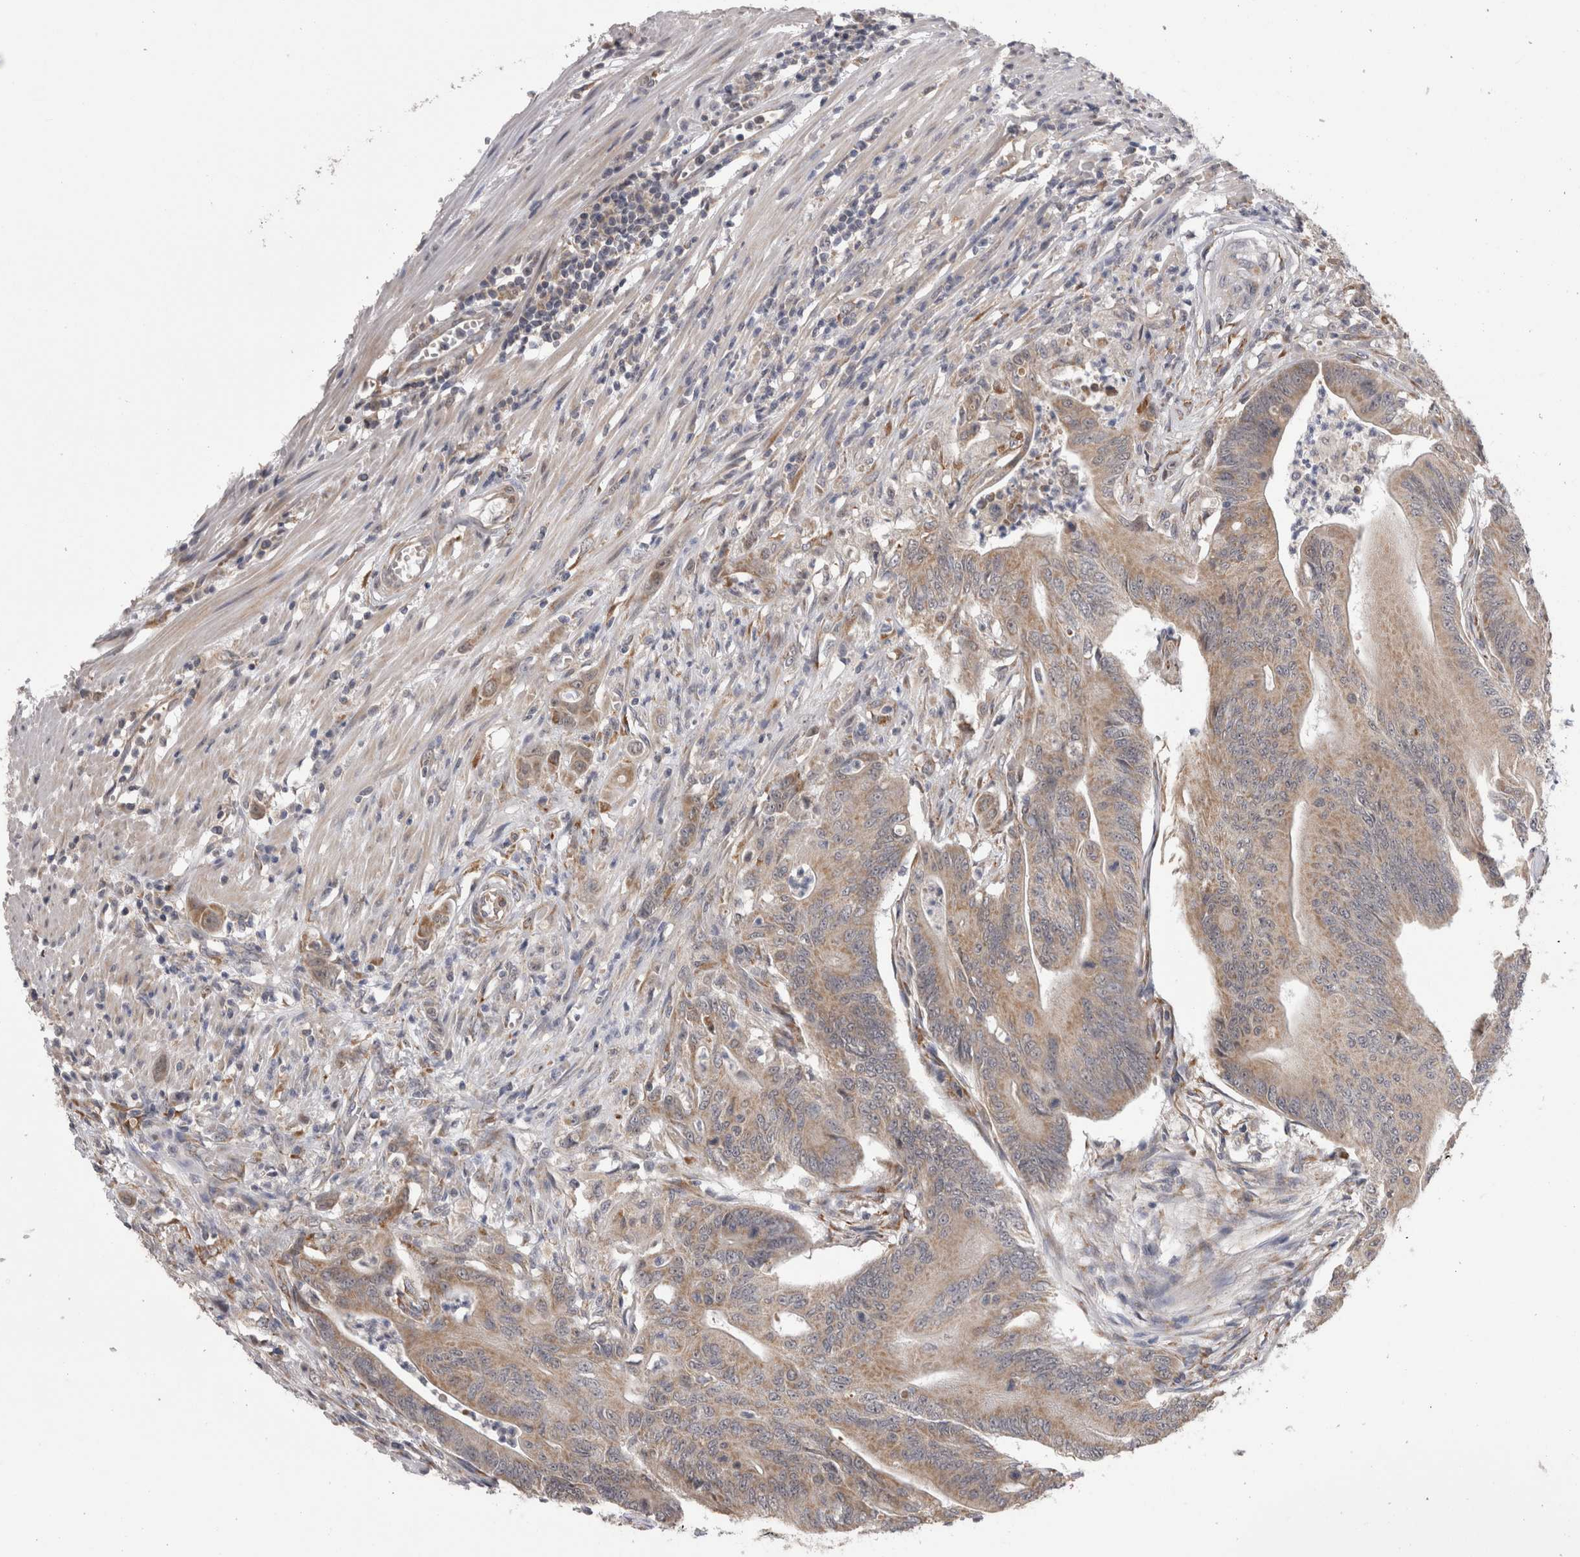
{"staining": {"intensity": "weak", "quantity": ">75%", "location": "cytoplasmic/membranous"}, "tissue": "colorectal cancer", "cell_type": "Tumor cells", "image_type": "cancer", "snomed": [{"axis": "morphology", "description": "Adenoma, NOS"}, {"axis": "morphology", "description": "Adenocarcinoma, NOS"}, {"axis": "topography", "description": "Colon"}], "caption": "Weak cytoplasmic/membranous staining for a protein is appreciated in approximately >75% of tumor cells of colorectal cancer (adenoma) using immunohistochemistry.", "gene": "ARHGAP29", "patient": {"sex": "male", "age": 79}}